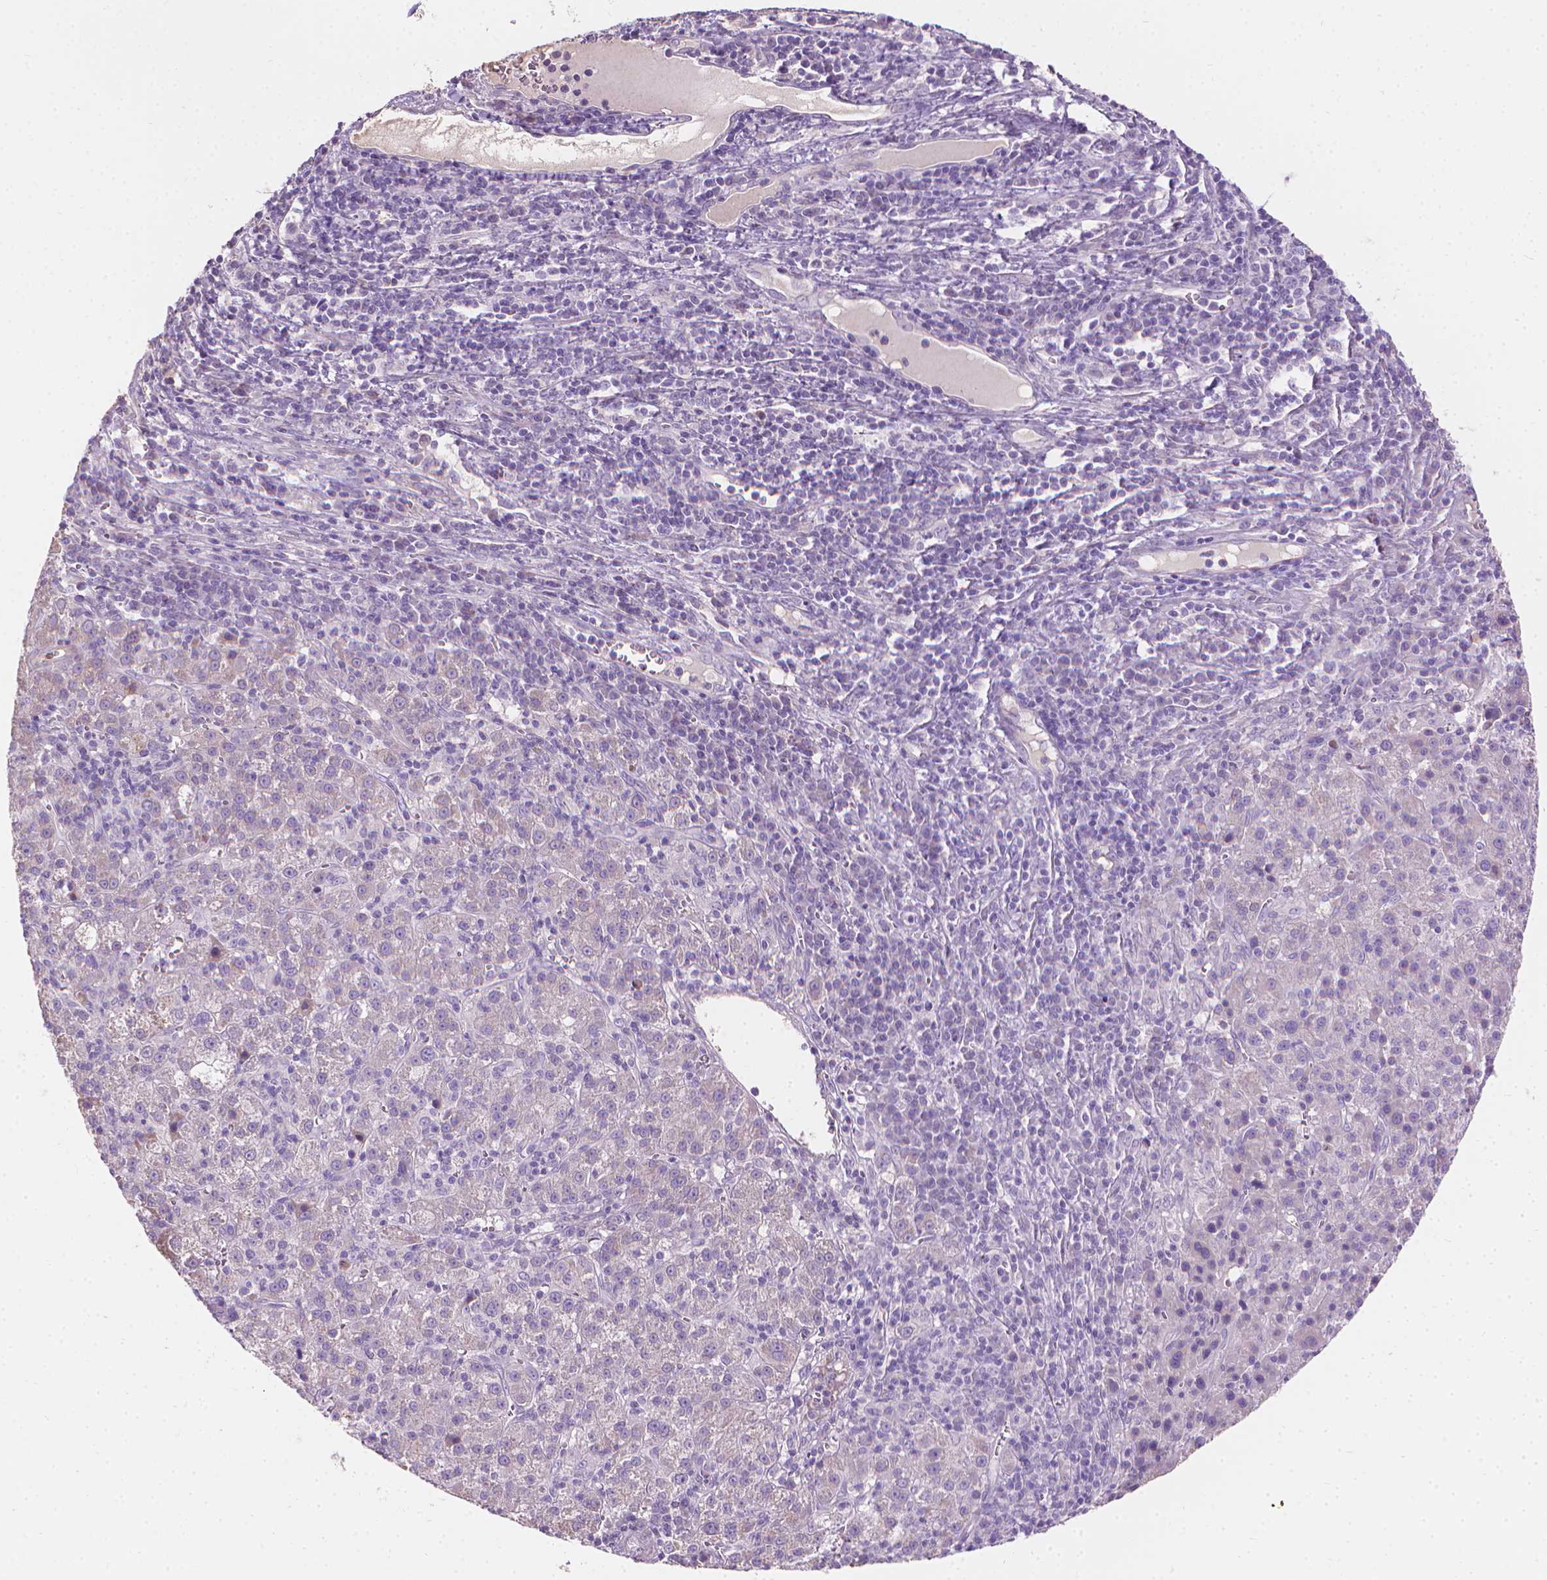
{"staining": {"intensity": "negative", "quantity": "none", "location": "none"}, "tissue": "liver cancer", "cell_type": "Tumor cells", "image_type": "cancer", "snomed": [{"axis": "morphology", "description": "Carcinoma, Hepatocellular, NOS"}, {"axis": "topography", "description": "Liver"}], "caption": "Liver cancer (hepatocellular carcinoma) stained for a protein using IHC displays no expression tumor cells.", "gene": "CABCOCO1", "patient": {"sex": "female", "age": 60}}